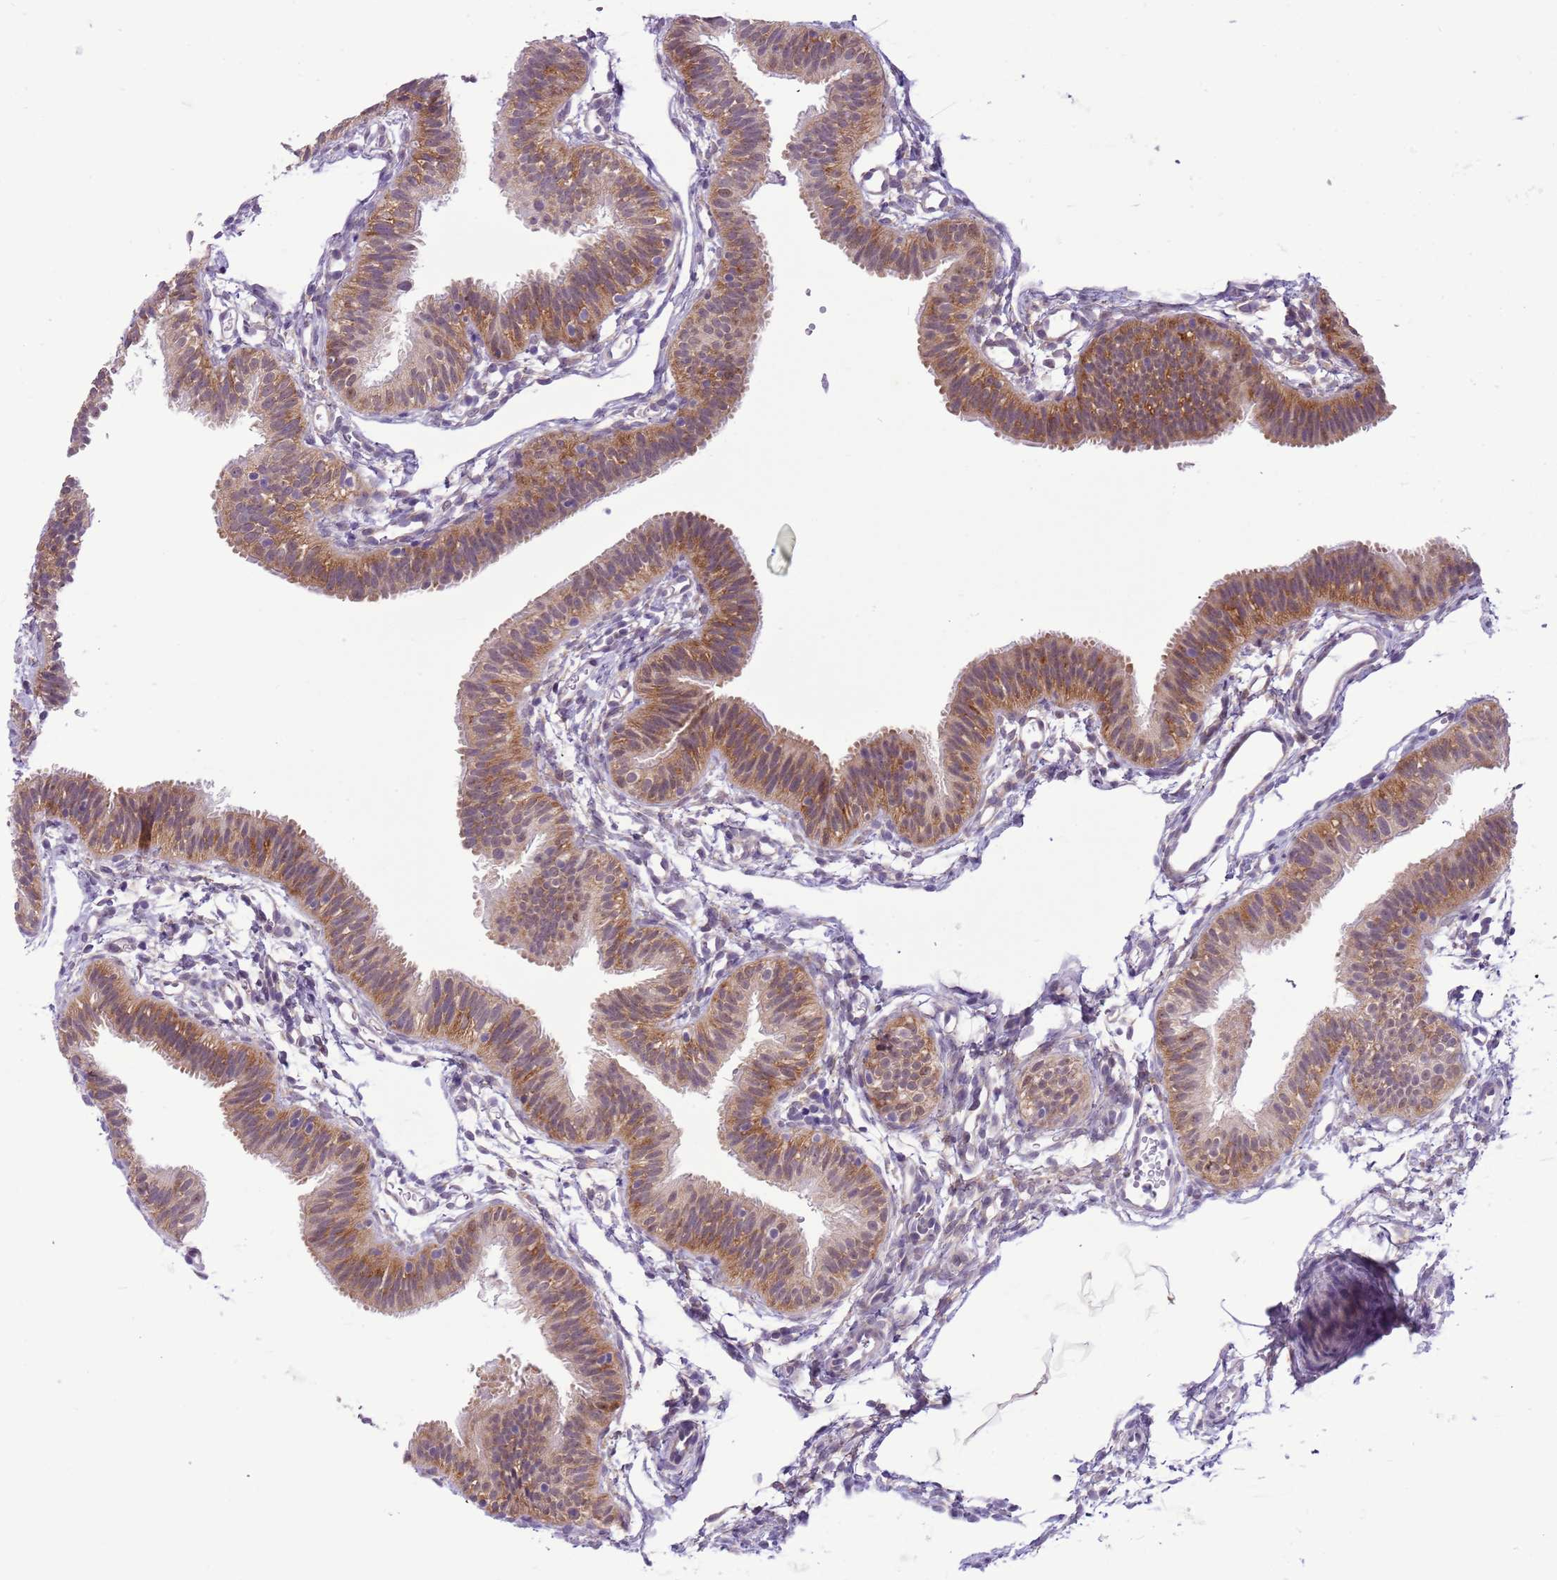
{"staining": {"intensity": "moderate", "quantity": "25%-75%", "location": "cytoplasmic/membranous"}, "tissue": "fallopian tube", "cell_type": "Glandular cells", "image_type": "normal", "snomed": [{"axis": "morphology", "description": "Normal tissue, NOS"}, {"axis": "topography", "description": "Fallopian tube"}], "caption": "Benign fallopian tube reveals moderate cytoplasmic/membranous positivity in approximately 25%-75% of glandular cells (DAB (3,3'-diaminobenzidine) IHC, brown staining for protein, blue staining for nuclei)..", "gene": "FAM120C", "patient": {"sex": "female", "age": 35}}